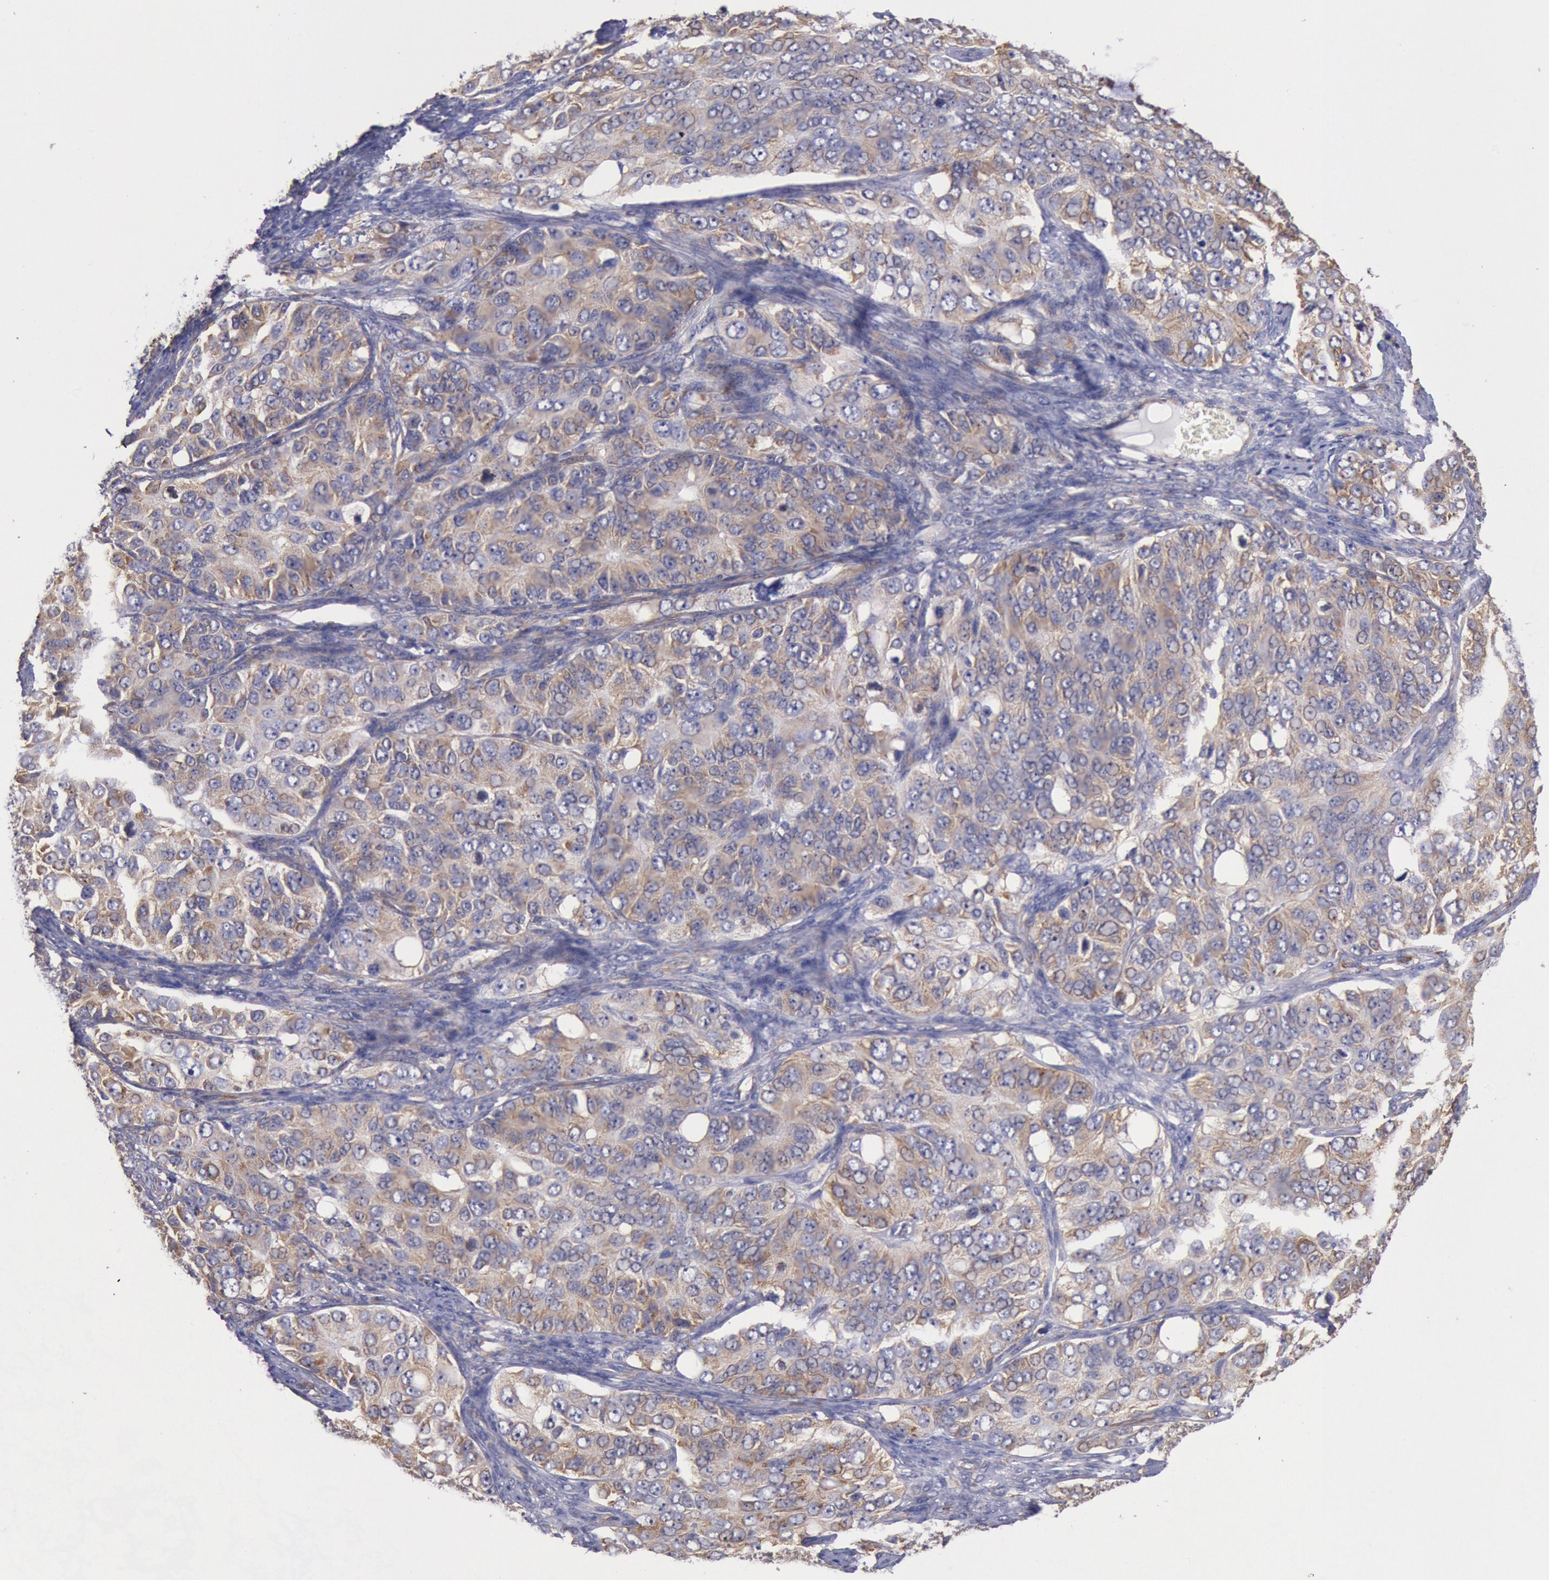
{"staining": {"intensity": "weak", "quantity": ">75%", "location": "cytoplasmic/membranous"}, "tissue": "ovarian cancer", "cell_type": "Tumor cells", "image_type": "cancer", "snomed": [{"axis": "morphology", "description": "Carcinoma, endometroid"}, {"axis": "topography", "description": "Ovary"}], "caption": "Immunohistochemistry (IHC) (DAB) staining of human endometroid carcinoma (ovarian) displays weak cytoplasmic/membranous protein expression in approximately >75% of tumor cells.", "gene": "DRG1", "patient": {"sex": "female", "age": 51}}